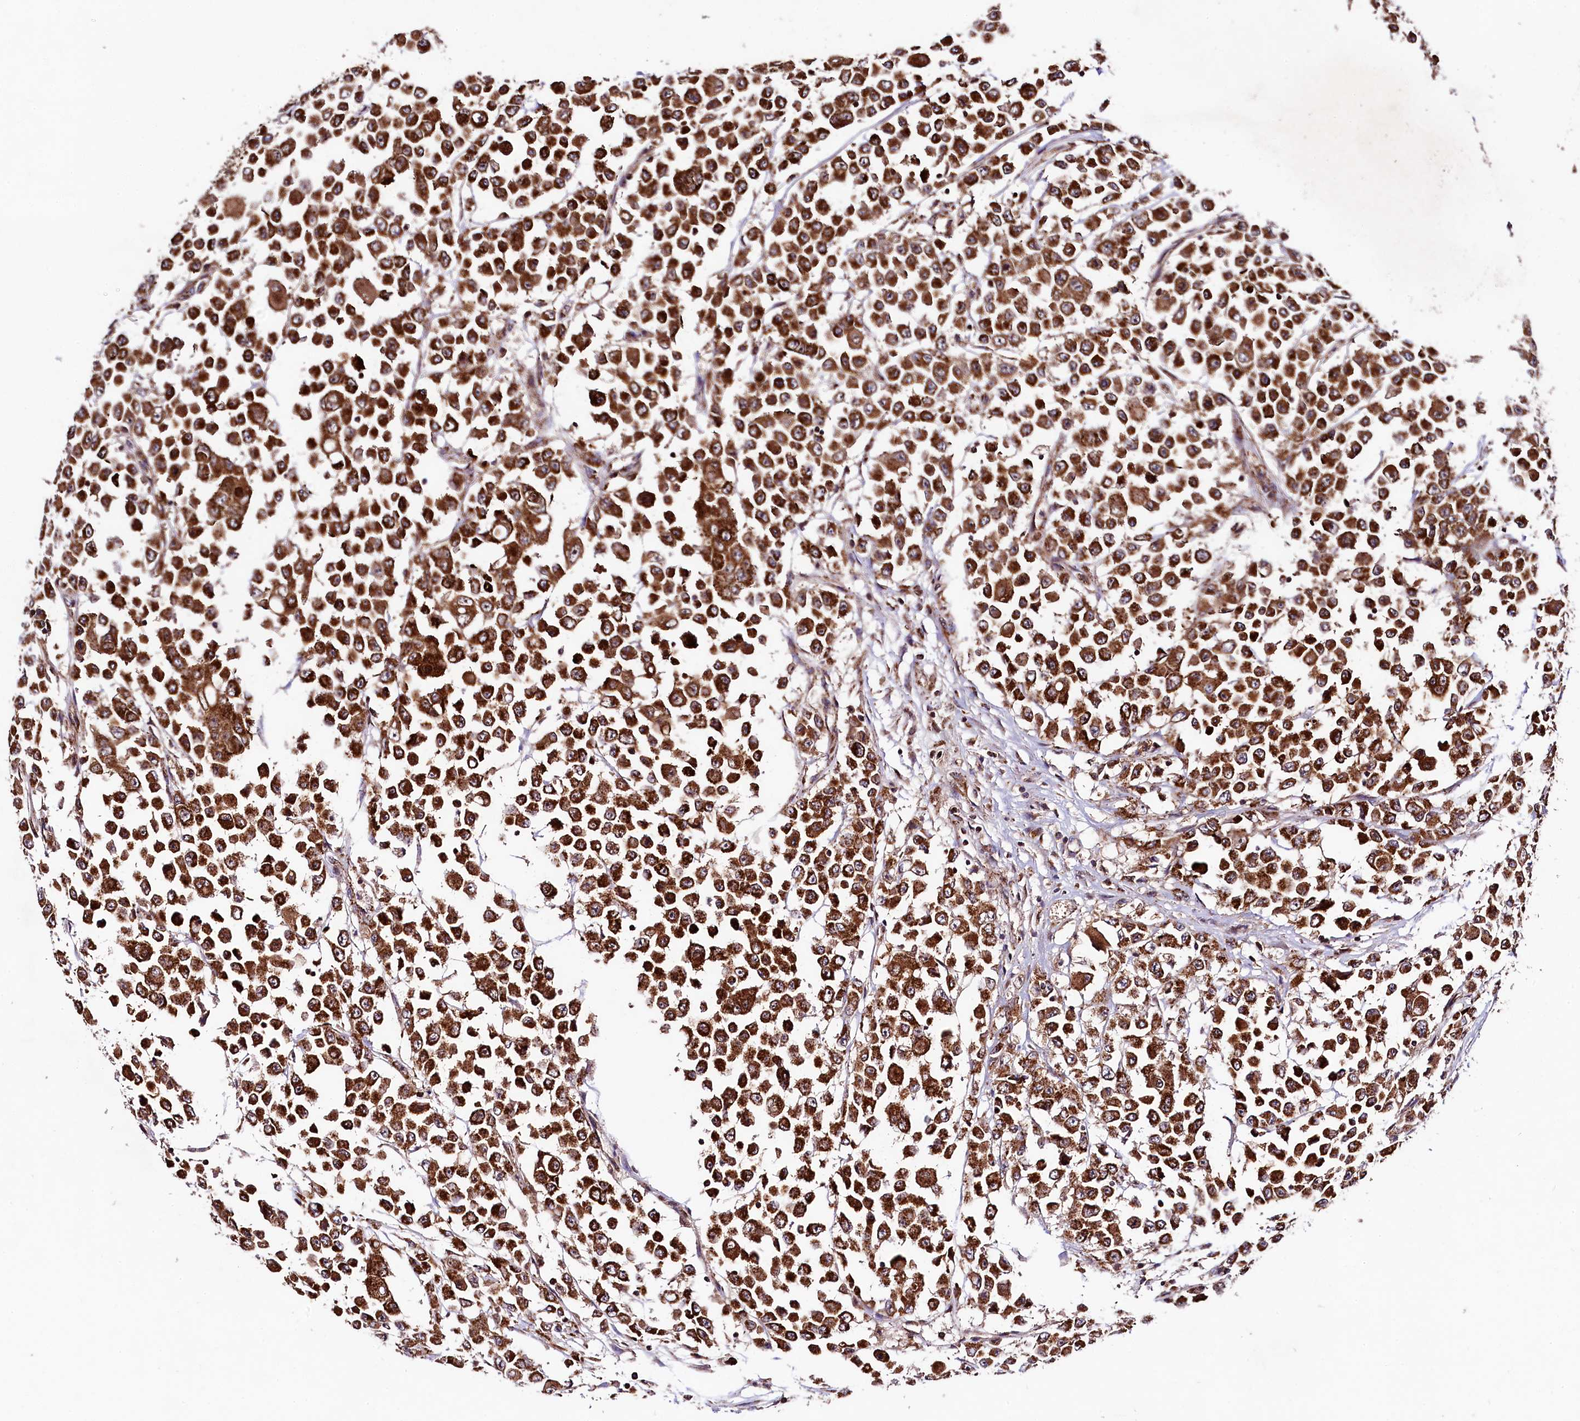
{"staining": {"intensity": "strong", "quantity": ">75%", "location": "cytoplasmic/membranous"}, "tissue": "colorectal cancer", "cell_type": "Tumor cells", "image_type": "cancer", "snomed": [{"axis": "morphology", "description": "Adenocarcinoma, NOS"}, {"axis": "topography", "description": "Colon"}], "caption": "Immunohistochemistry (IHC) staining of colorectal adenocarcinoma, which exhibits high levels of strong cytoplasmic/membranous positivity in approximately >75% of tumor cells indicating strong cytoplasmic/membranous protein staining. The staining was performed using DAB (brown) for protein detection and nuclei were counterstained in hematoxylin (blue).", "gene": "CLYBL", "patient": {"sex": "male", "age": 51}}